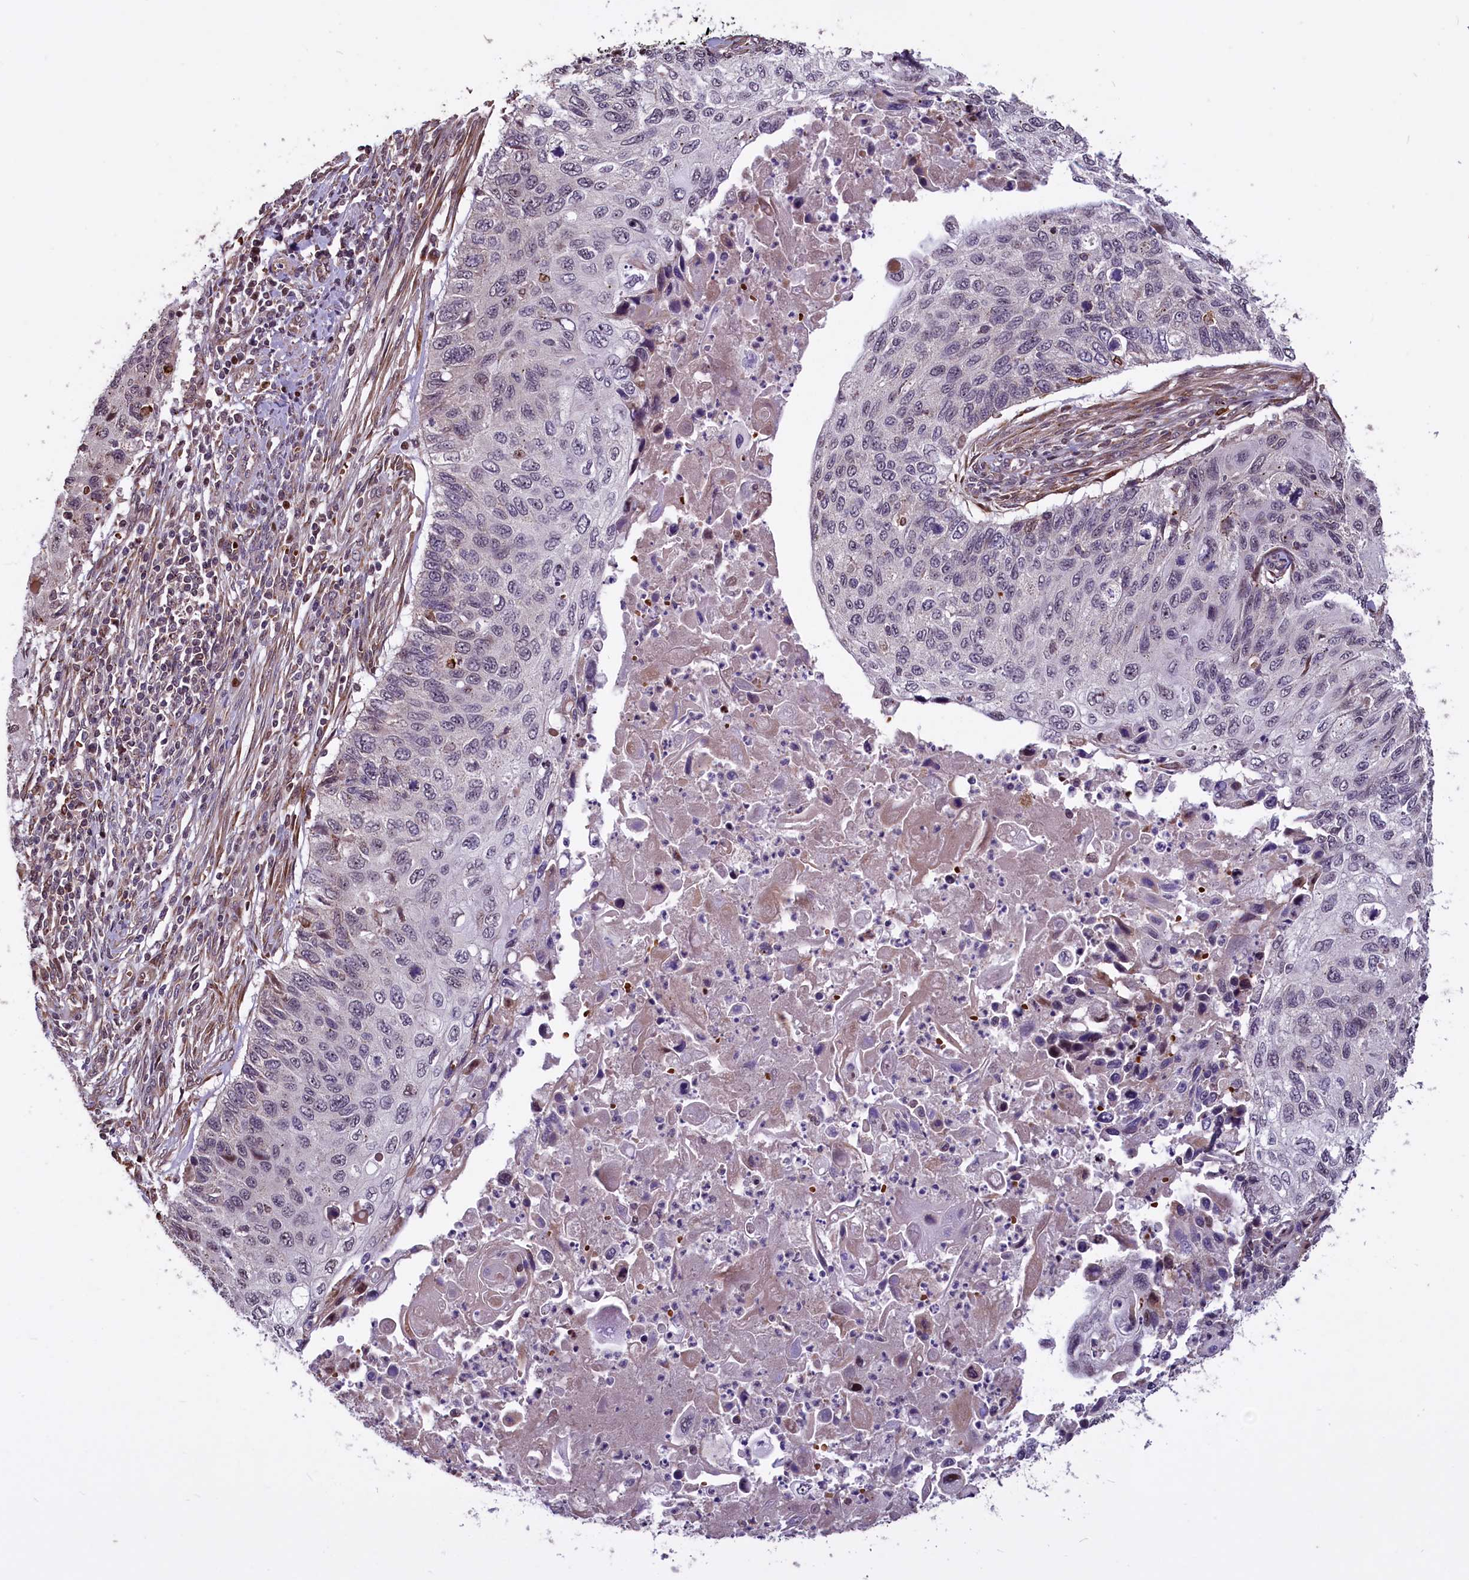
{"staining": {"intensity": "negative", "quantity": "none", "location": "none"}, "tissue": "cervical cancer", "cell_type": "Tumor cells", "image_type": "cancer", "snomed": [{"axis": "morphology", "description": "Squamous cell carcinoma, NOS"}, {"axis": "topography", "description": "Cervix"}], "caption": "This histopathology image is of cervical cancer stained with immunohistochemistry to label a protein in brown with the nuclei are counter-stained blue. There is no expression in tumor cells.", "gene": "SHFL", "patient": {"sex": "female", "age": 70}}